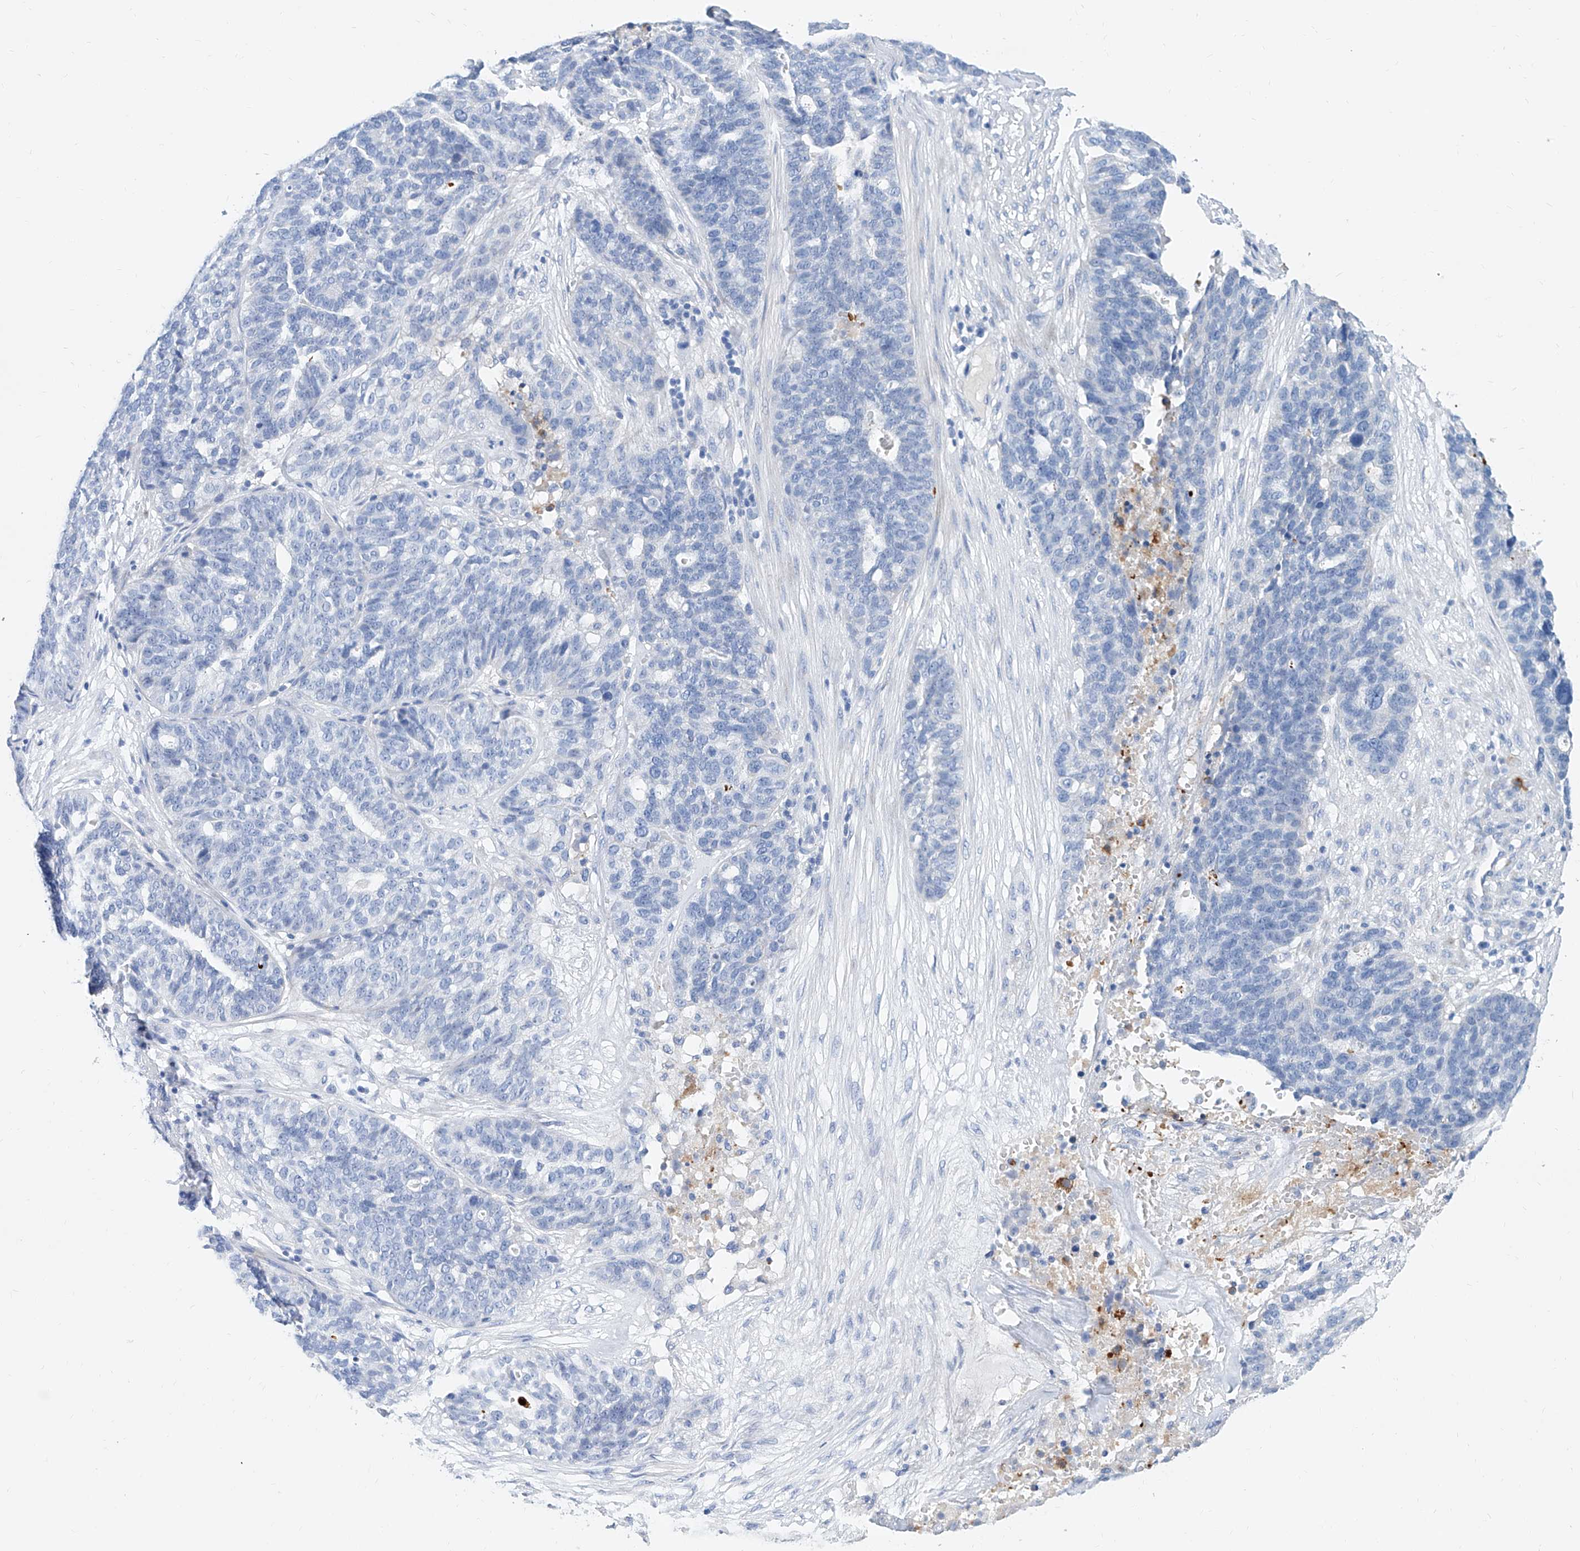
{"staining": {"intensity": "negative", "quantity": "none", "location": "none"}, "tissue": "ovarian cancer", "cell_type": "Tumor cells", "image_type": "cancer", "snomed": [{"axis": "morphology", "description": "Cystadenocarcinoma, serous, NOS"}, {"axis": "topography", "description": "Ovary"}], "caption": "Immunohistochemistry (IHC) image of human ovarian cancer stained for a protein (brown), which exhibits no staining in tumor cells.", "gene": "SLC25A29", "patient": {"sex": "female", "age": 59}}